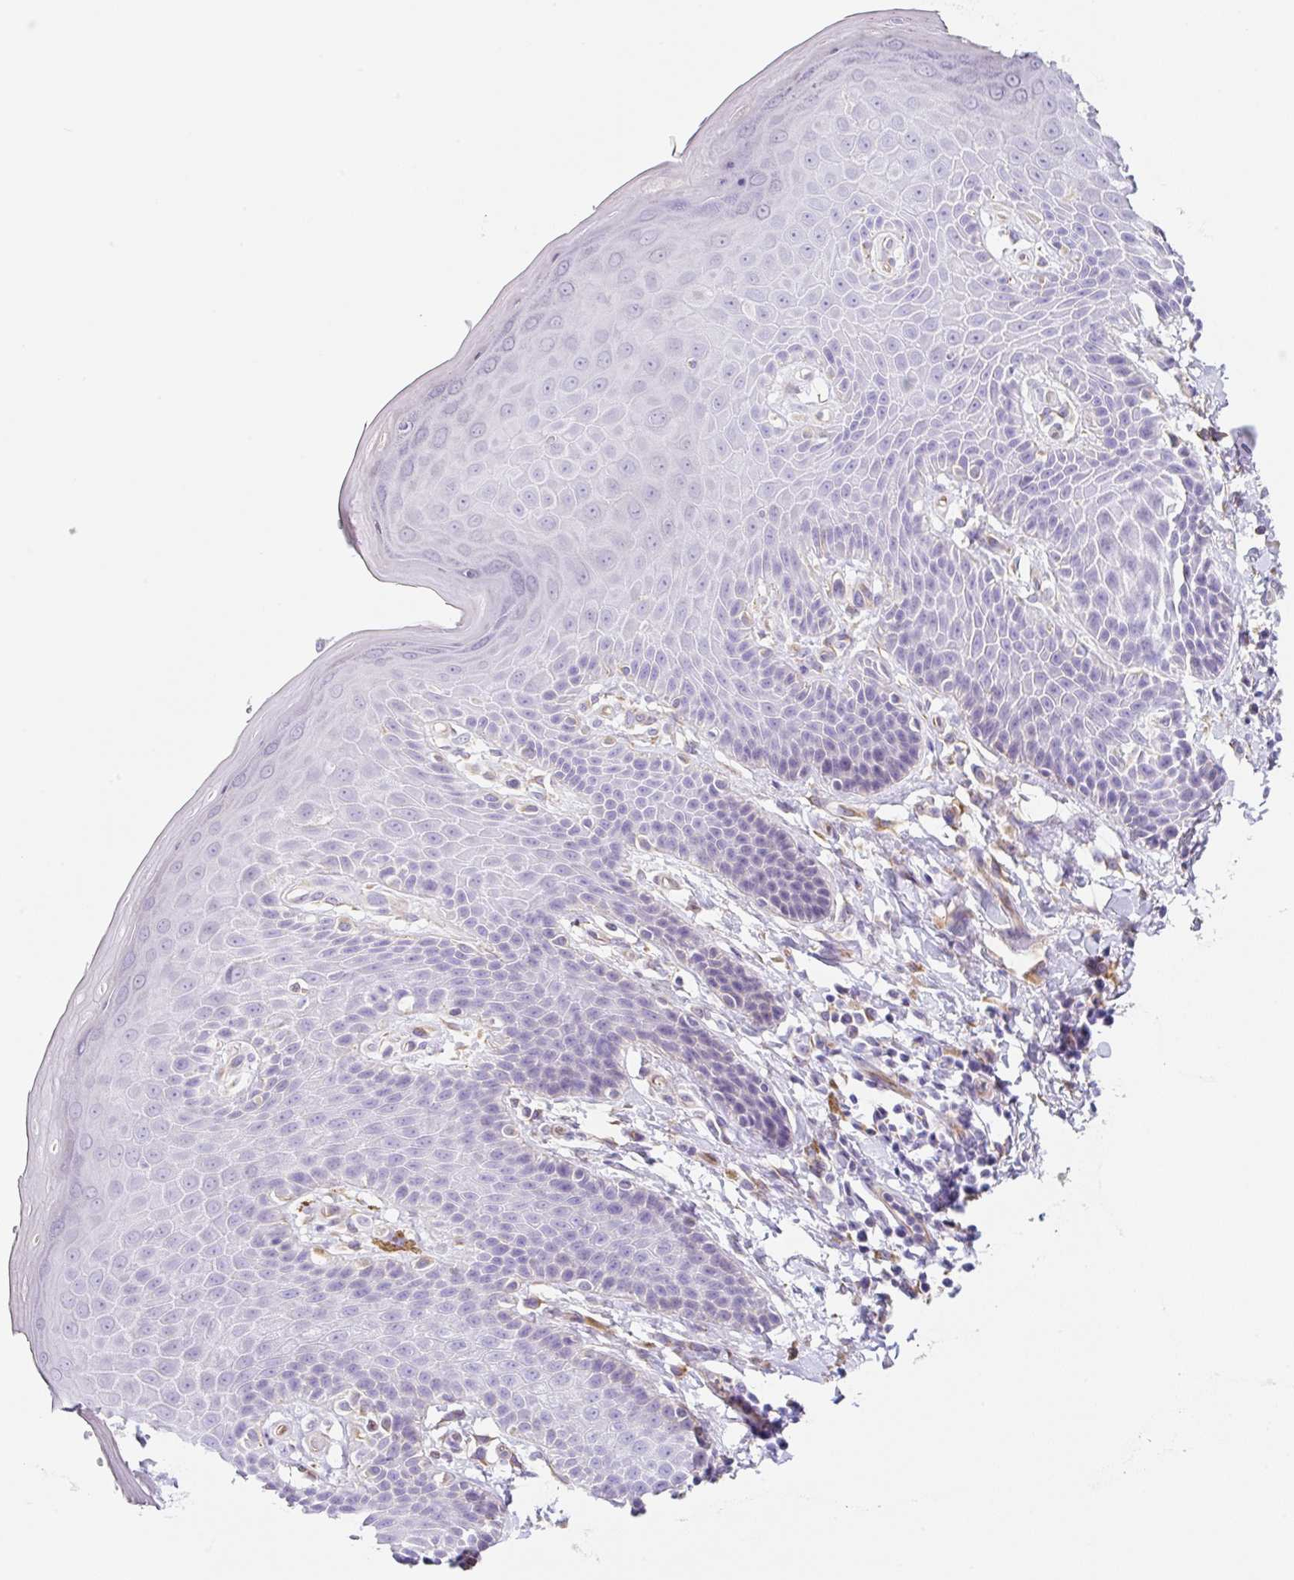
{"staining": {"intensity": "negative", "quantity": "none", "location": "none"}, "tissue": "skin", "cell_type": "Epidermal cells", "image_type": "normal", "snomed": [{"axis": "morphology", "description": "Normal tissue, NOS"}, {"axis": "topography", "description": "Peripheral nerve tissue"}], "caption": "Human skin stained for a protein using IHC shows no positivity in epidermal cells.", "gene": "DKK4", "patient": {"sex": "male", "age": 51}}